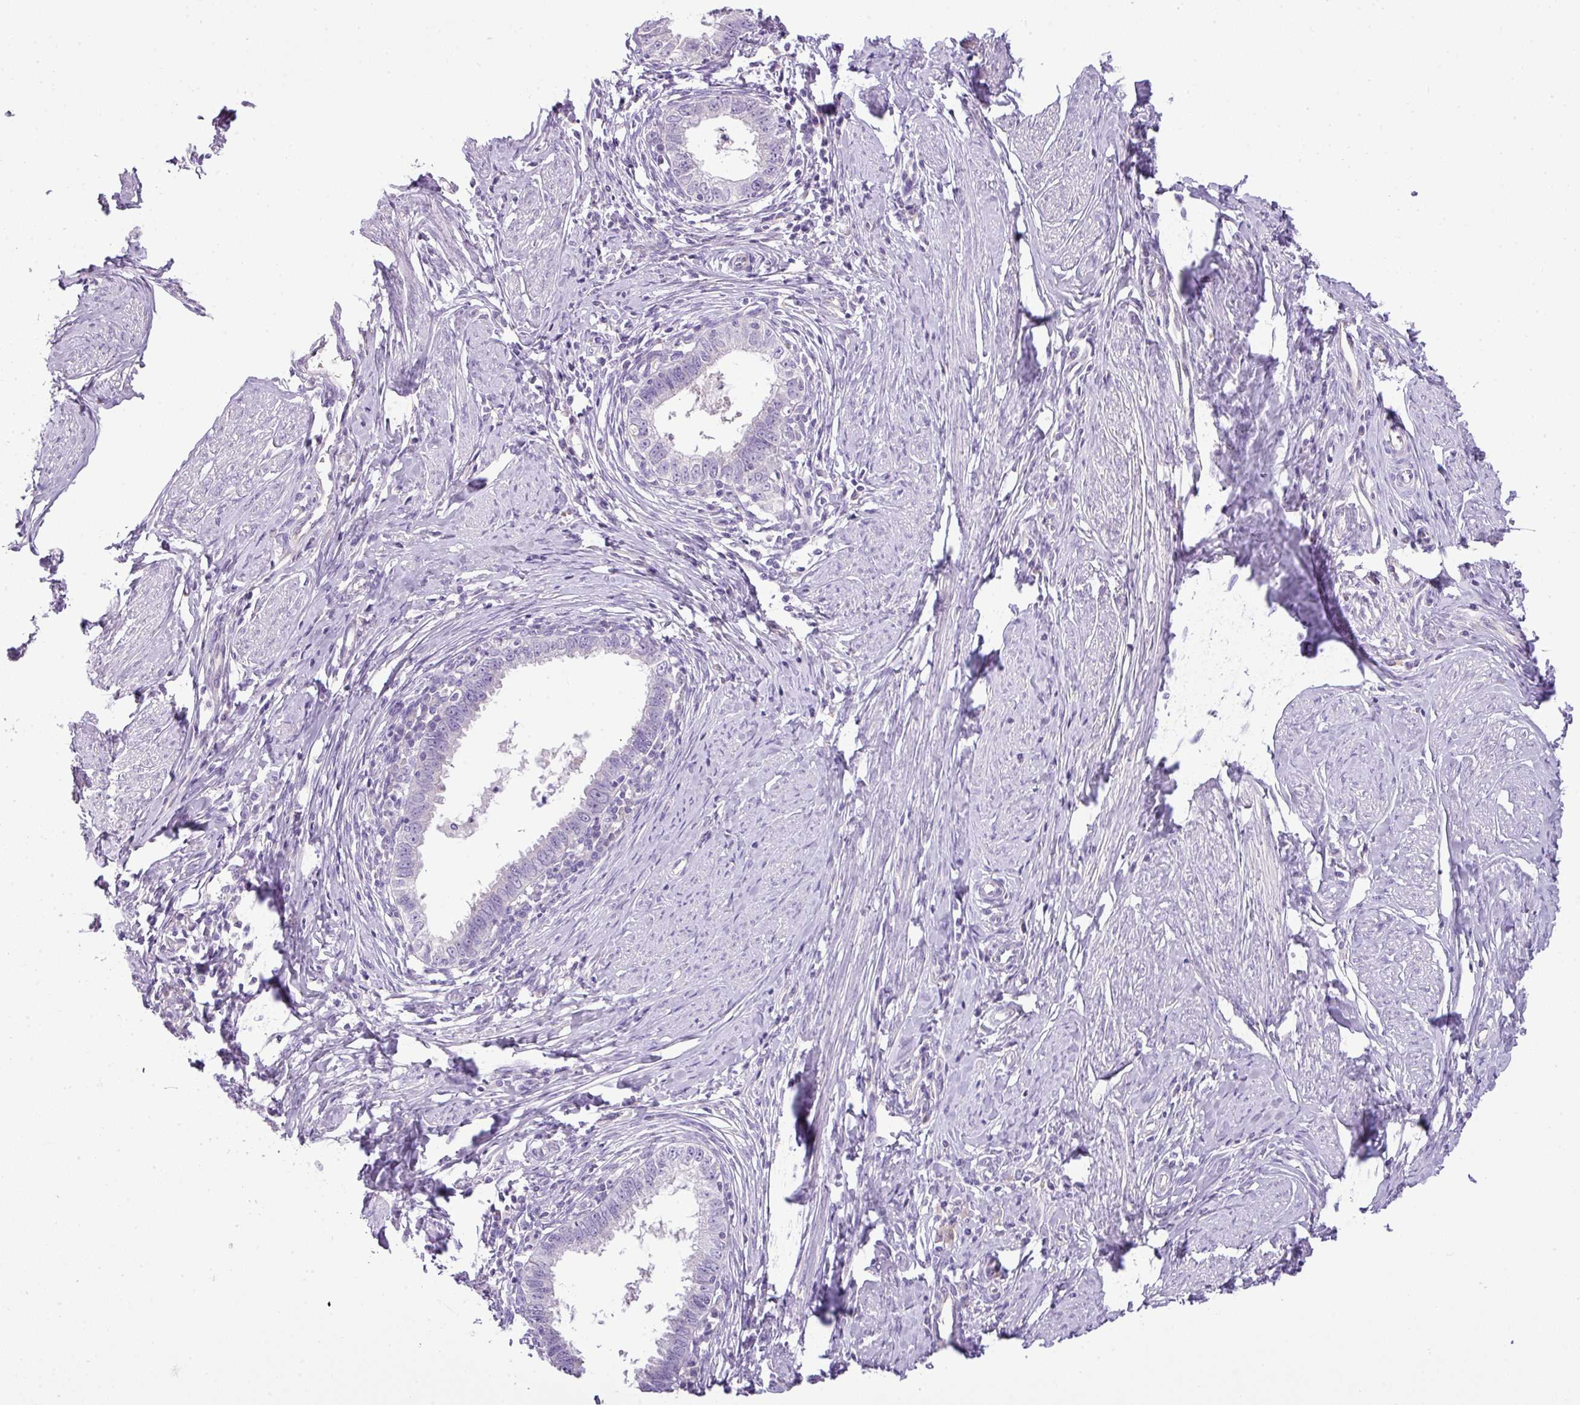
{"staining": {"intensity": "negative", "quantity": "none", "location": "none"}, "tissue": "cervical cancer", "cell_type": "Tumor cells", "image_type": "cancer", "snomed": [{"axis": "morphology", "description": "Adenocarcinoma, NOS"}, {"axis": "topography", "description": "Cervix"}], "caption": "This micrograph is of cervical cancer stained with immunohistochemistry (IHC) to label a protein in brown with the nuclei are counter-stained blue. There is no expression in tumor cells.", "gene": "ENSG00000273748", "patient": {"sex": "female", "age": 36}}